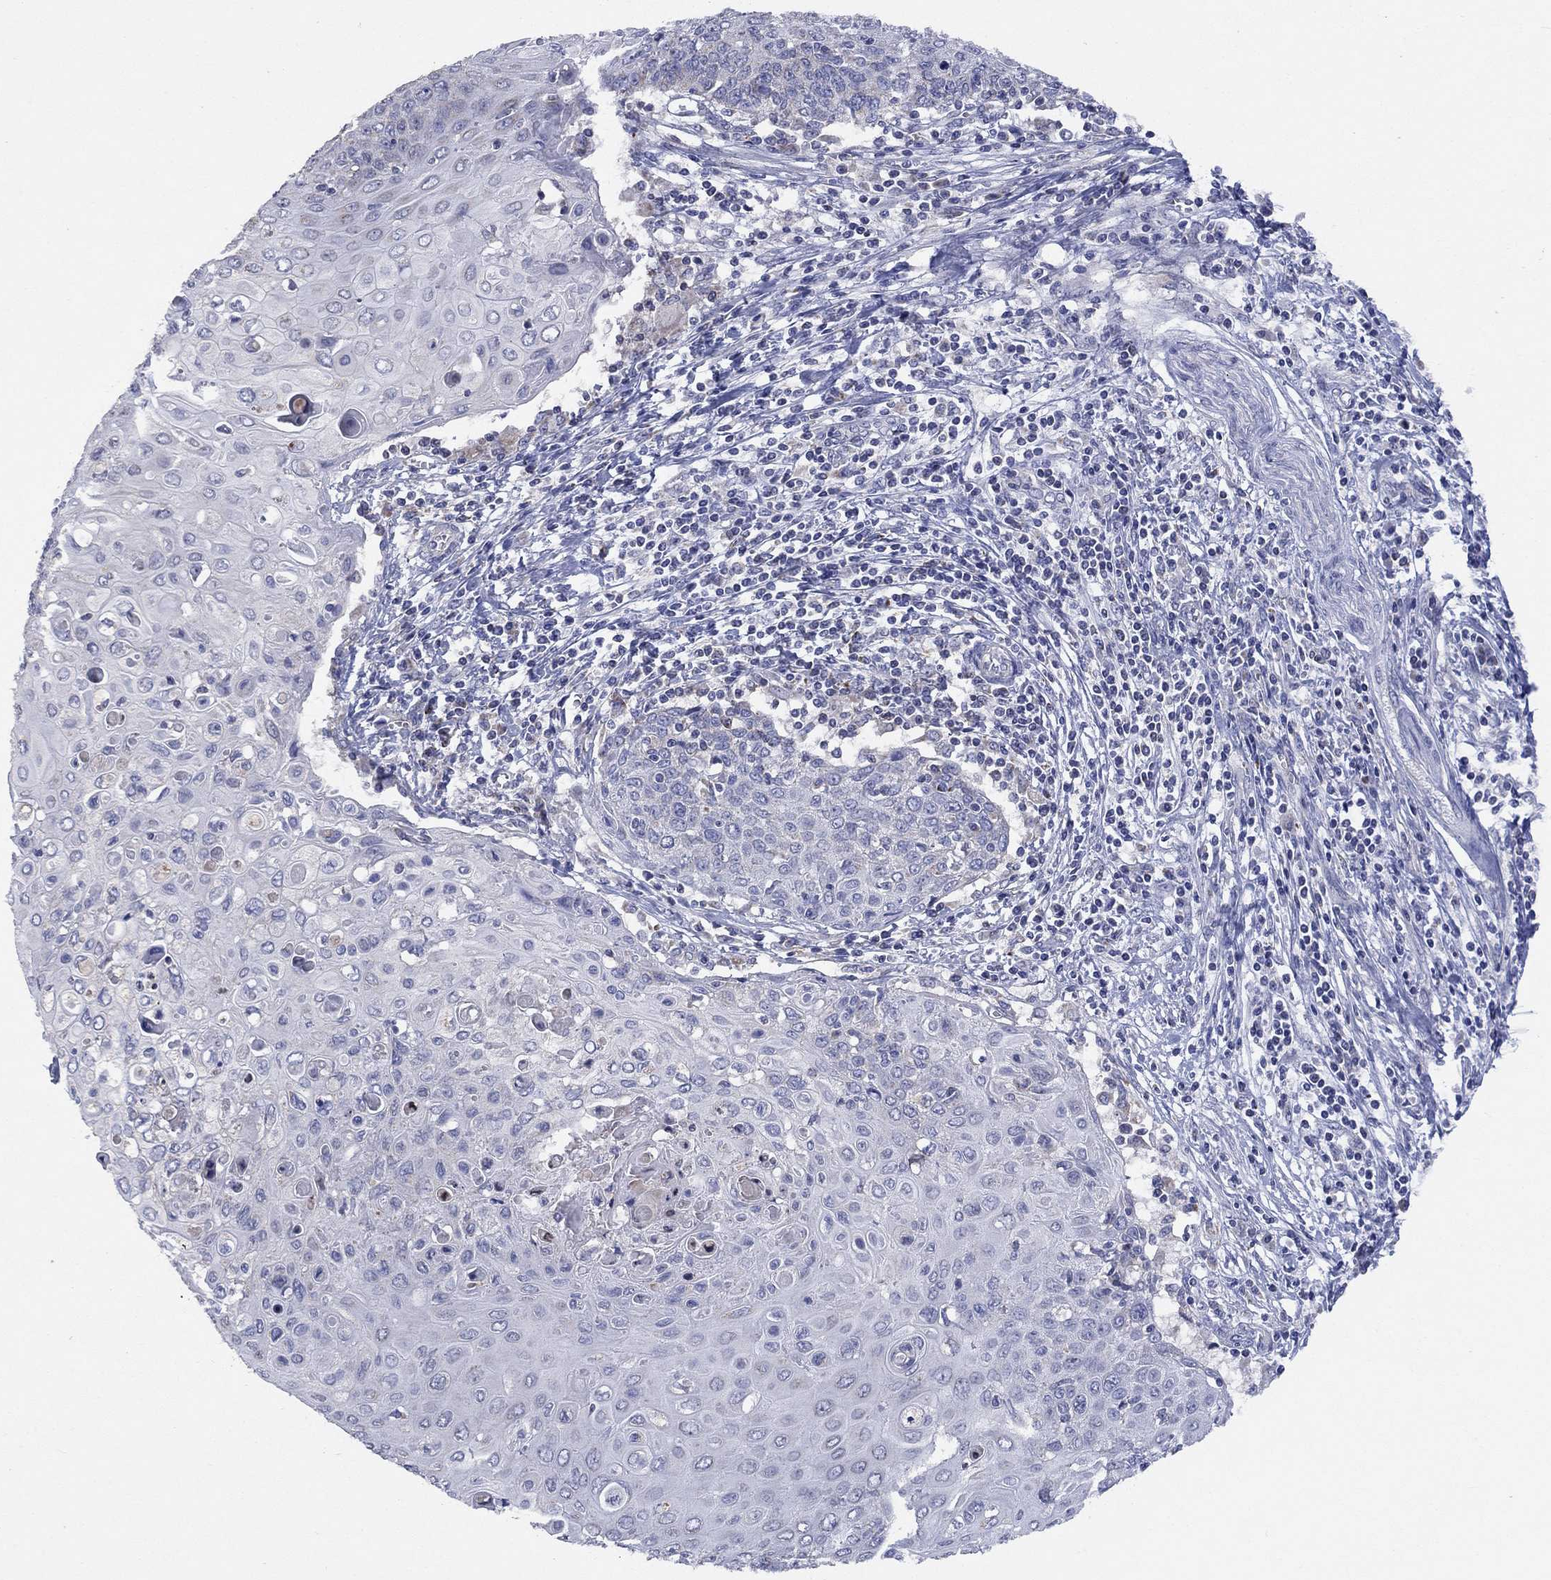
{"staining": {"intensity": "negative", "quantity": "none", "location": "none"}, "tissue": "cervical cancer", "cell_type": "Tumor cells", "image_type": "cancer", "snomed": [{"axis": "morphology", "description": "Squamous cell carcinoma, NOS"}, {"axis": "topography", "description": "Cervix"}], "caption": "Human squamous cell carcinoma (cervical) stained for a protein using immunohistochemistry shows no staining in tumor cells.", "gene": "CLVS1", "patient": {"sex": "female", "age": 39}}